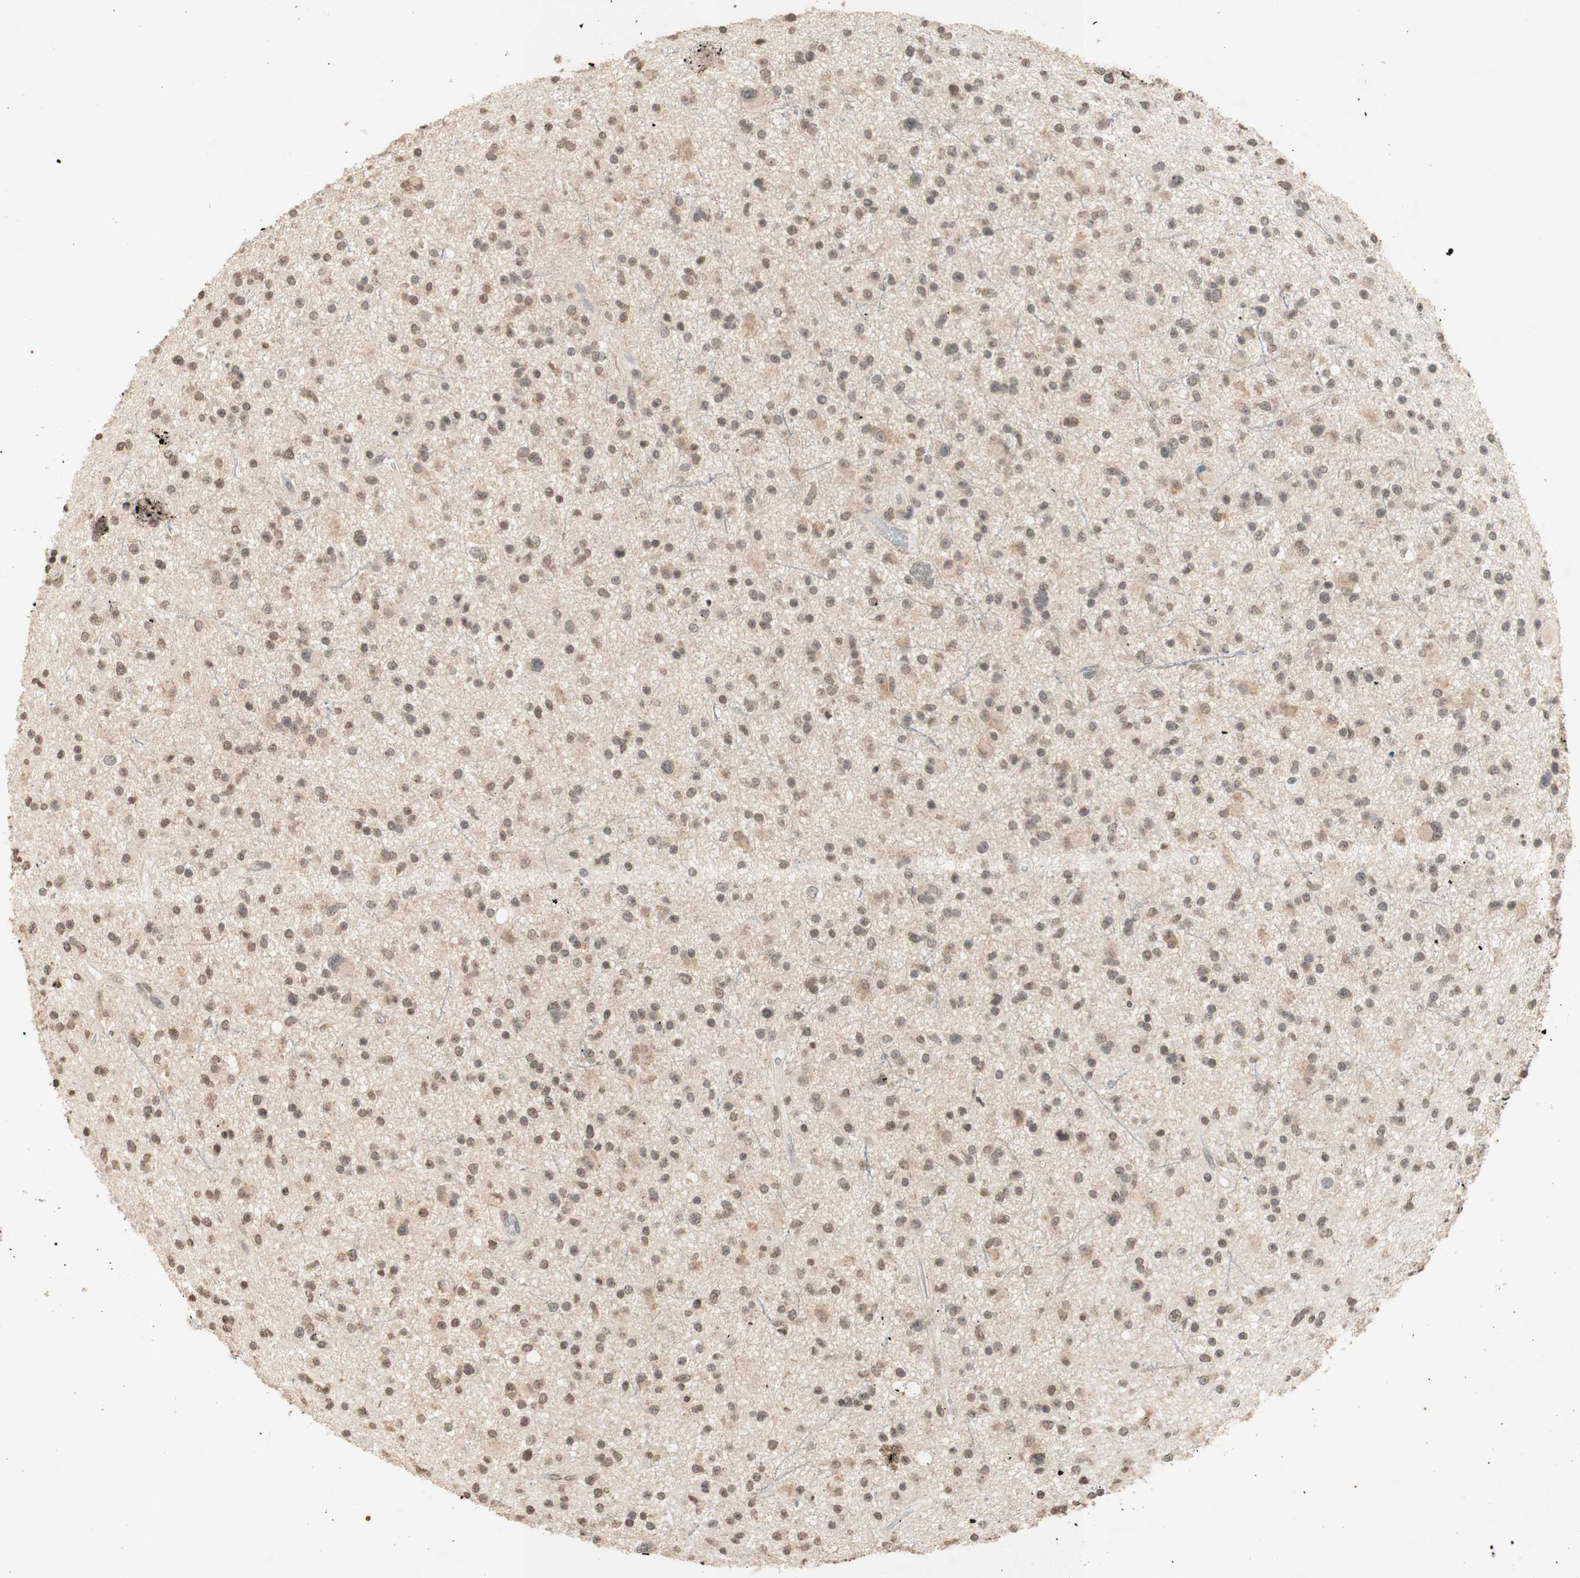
{"staining": {"intensity": "weak", "quantity": "25%-75%", "location": "cytoplasmic/membranous,nuclear"}, "tissue": "glioma", "cell_type": "Tumor cells", "image_type": "cancer", "snomed": [{"axis": "morphology", "description": "Glioma, malignant, High grade"}, {"axis": "topography", "description": "Brain"}], "caption": "Immunohistochemistry (IHC) of human high-grade glioma (malignant) exhibits low levels of weak cytoplasmic/membranous and nuclear staining in approximately 25%-75% of tumor cells. The staining is performed using DAB (3,3'-diaminobenzidine) brown chromogen to label protein expression. The nuclei are counter-stained blue using hematoxylin.", "gene": "GLI1", "patient": {"sex": "male", "age": 33}}